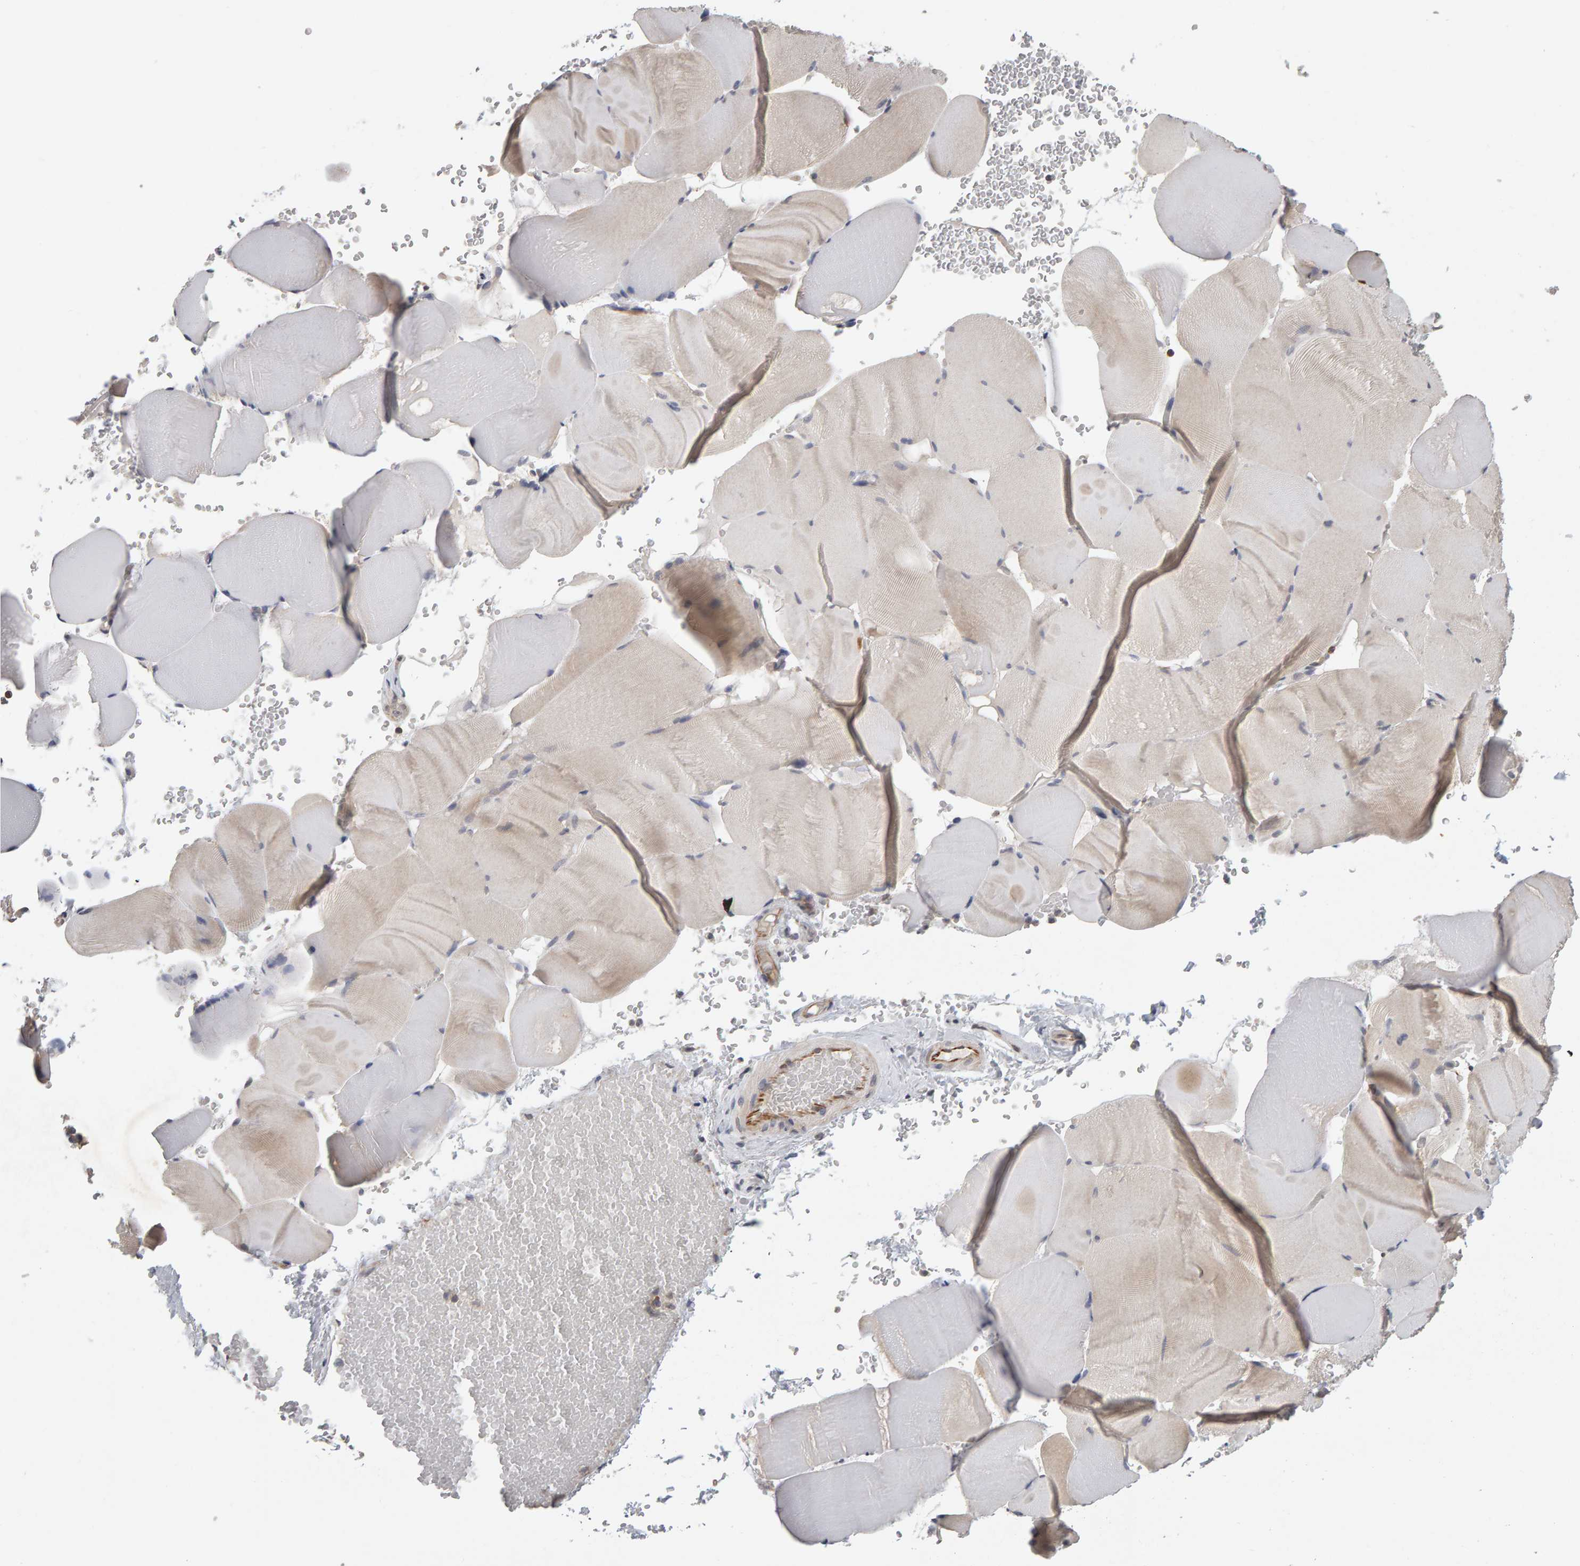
{"staining": {"intensity": "negative", "quantity": "none", "location": "none"}, "tissue": "skeletal muscle", "cell_type": "Myocytes", "image_type": "normal", "snomed": [{"axis": "morphology", "description": "Normal tissue, NOS"}, {"axis": "topography", "description": "Skeletal muscle"}], "caption": "This is a photomicrograph of IHC staining of unremarkable skeletal muscle, which shows no positivity in myocytes. (DAB (3,3'-diaminobenzidine) IHC with hematoxylin counter stain).", "gene": "TEFM", "patient": {"sex": "male", "age": 62}}